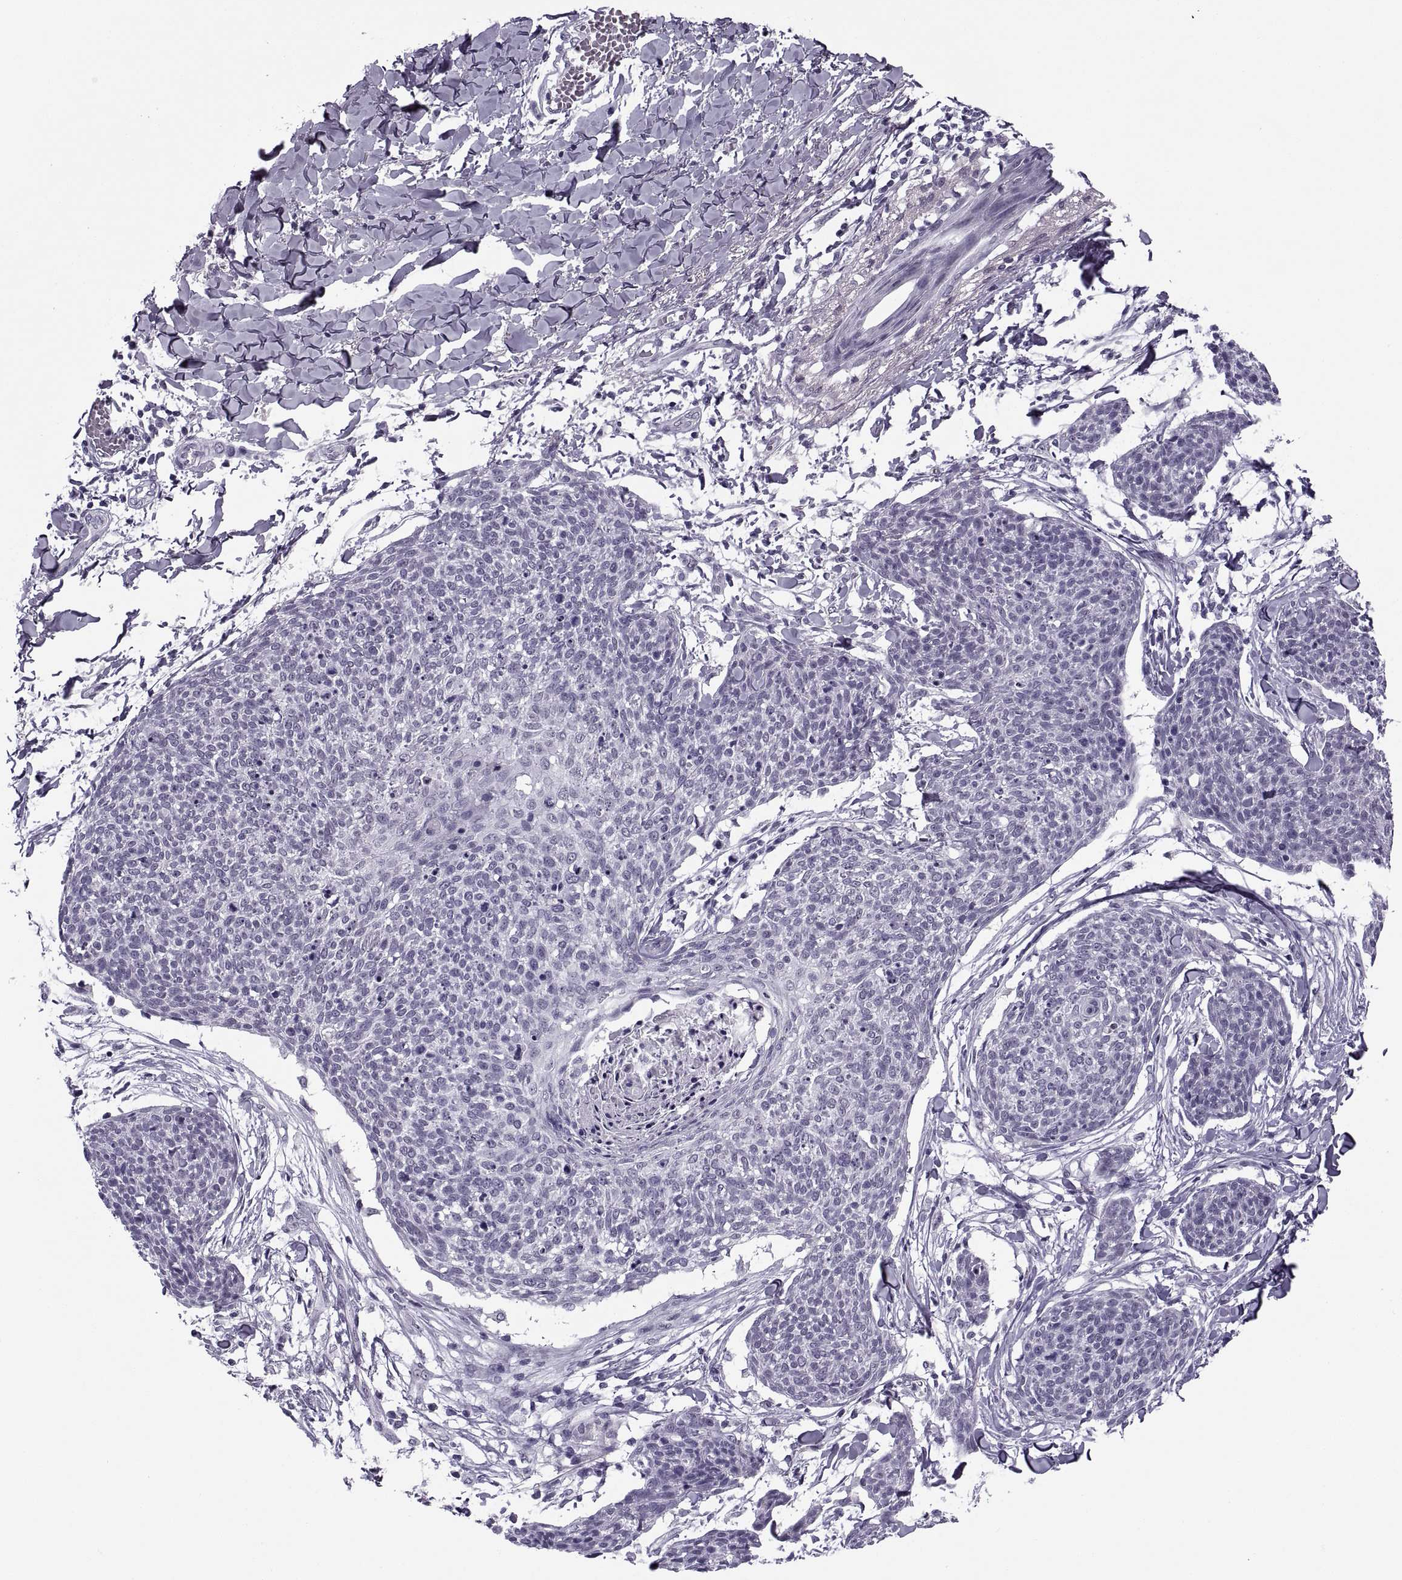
{"staining": {"intensity": "negative", "quantity": "none", "location": "none"}, "tissue": "skin cancer", "cell_type": "Tumor cells", "image_type": "cancer", "snomed": [{"axis": "morphology", "description": "Squamous cell carcinoma, NOS"}, {"axis": "topography", "description": "Skin"}, {"axis": "topography", "description": "Vulva"}], "caption": "There is no significant staining in tumor cells of squamous cell carcinoma (skin).", "gene": "TBC1D3G", "patient": {"sex": "female", "age": 75}}